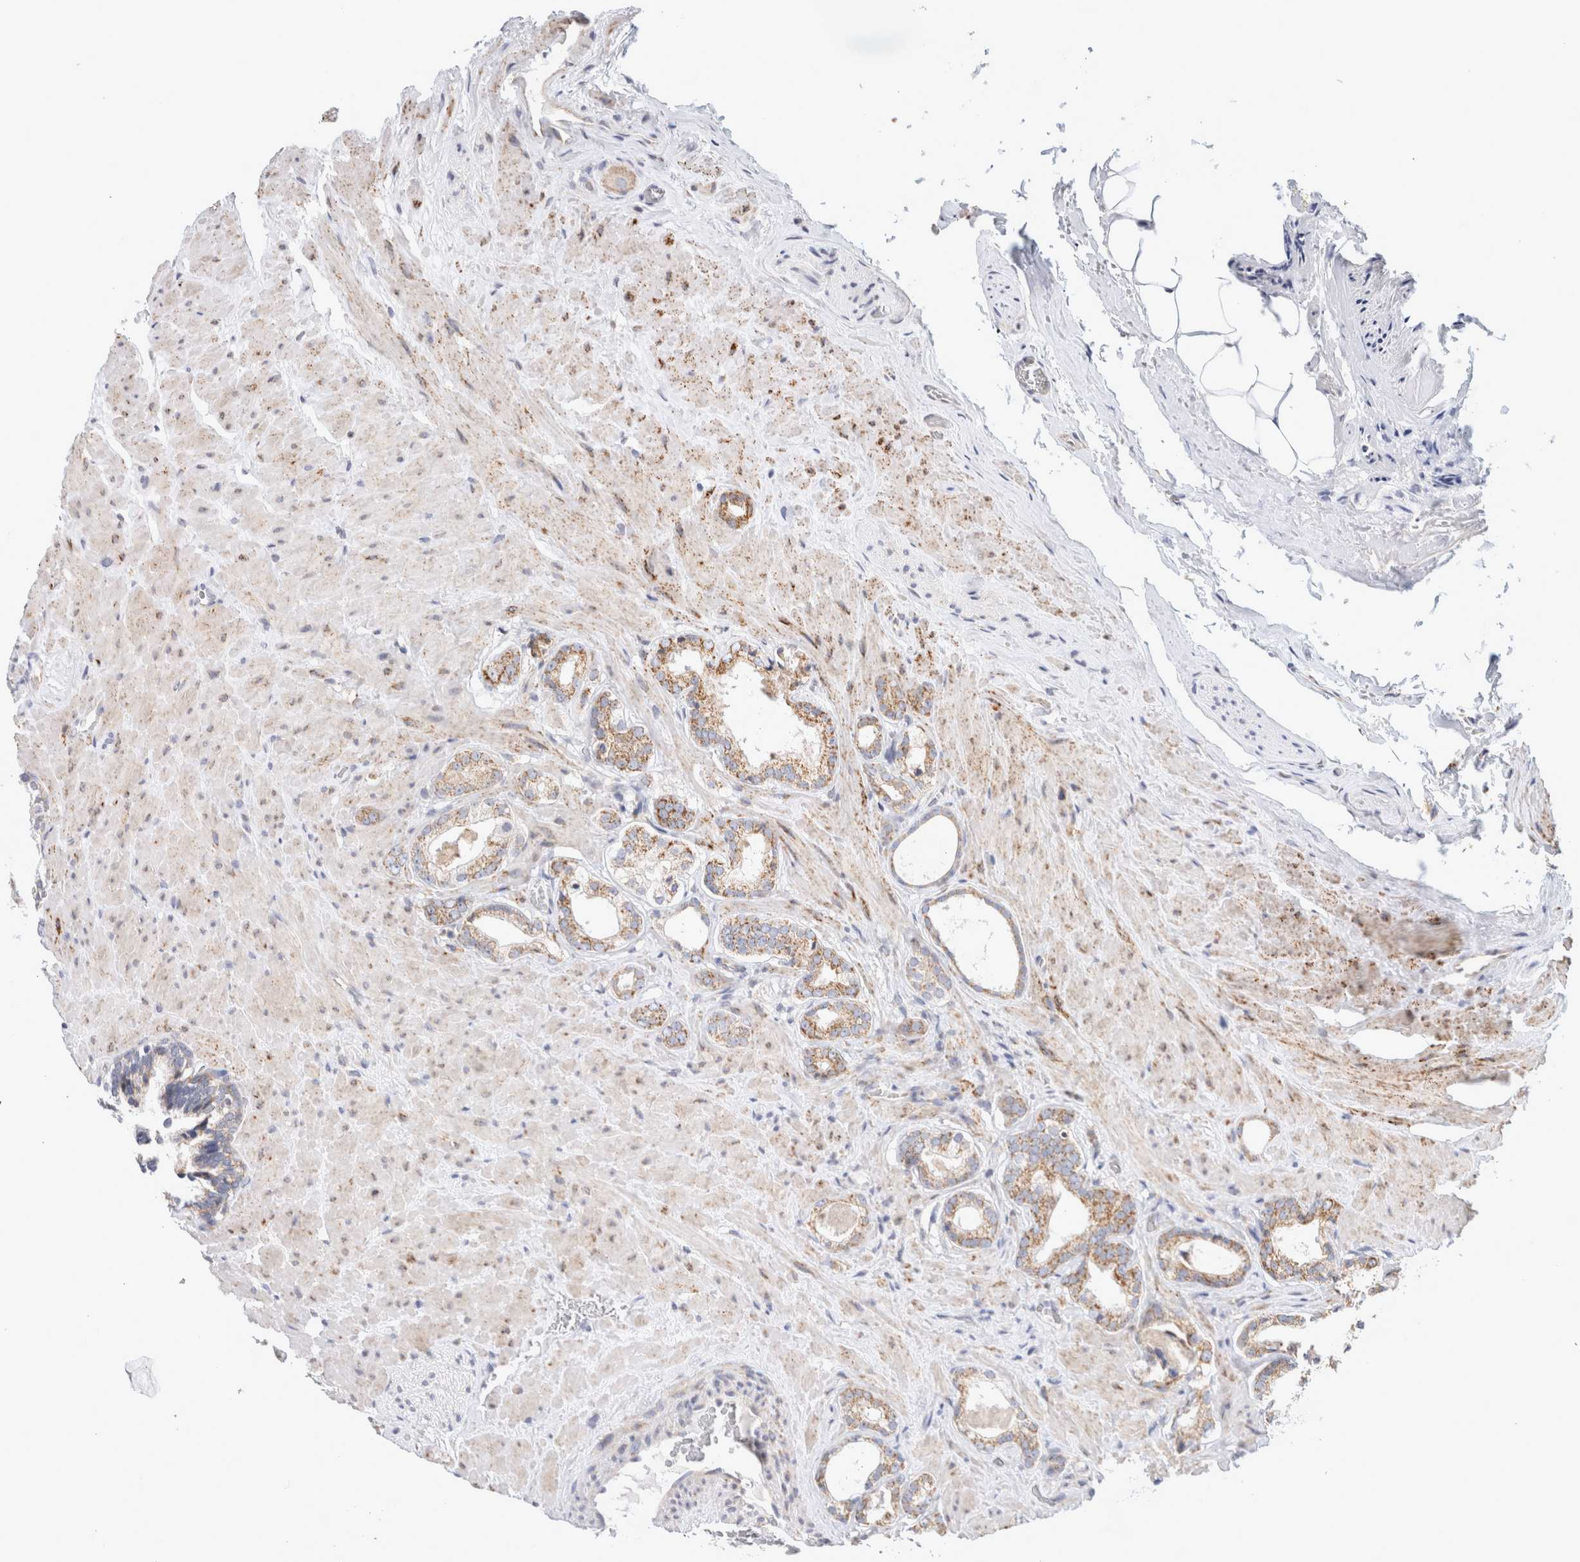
{"staining": {"intensity": "moderate", "quantity": ">75%", "location": "cytoplasmic/membranous"}, "tissue": "prostate cancer", "cell_type": "Tumor cells", "image_type": "cancer", "snomed": [{"axis": "morphology", "description": "Adenocarcinoma, High grade"}, {"axis": "topography", "description": "Prostate"}], "caption": "Prostate adenocarcinoma (high-grade) stained with immunohistochemistry (IHC) reveals moderate cytoplasmic/membranous positivity in about >75% of tumor cells.", "gene": "RPN2", "patient": {"sex": "male", "age": 64}}